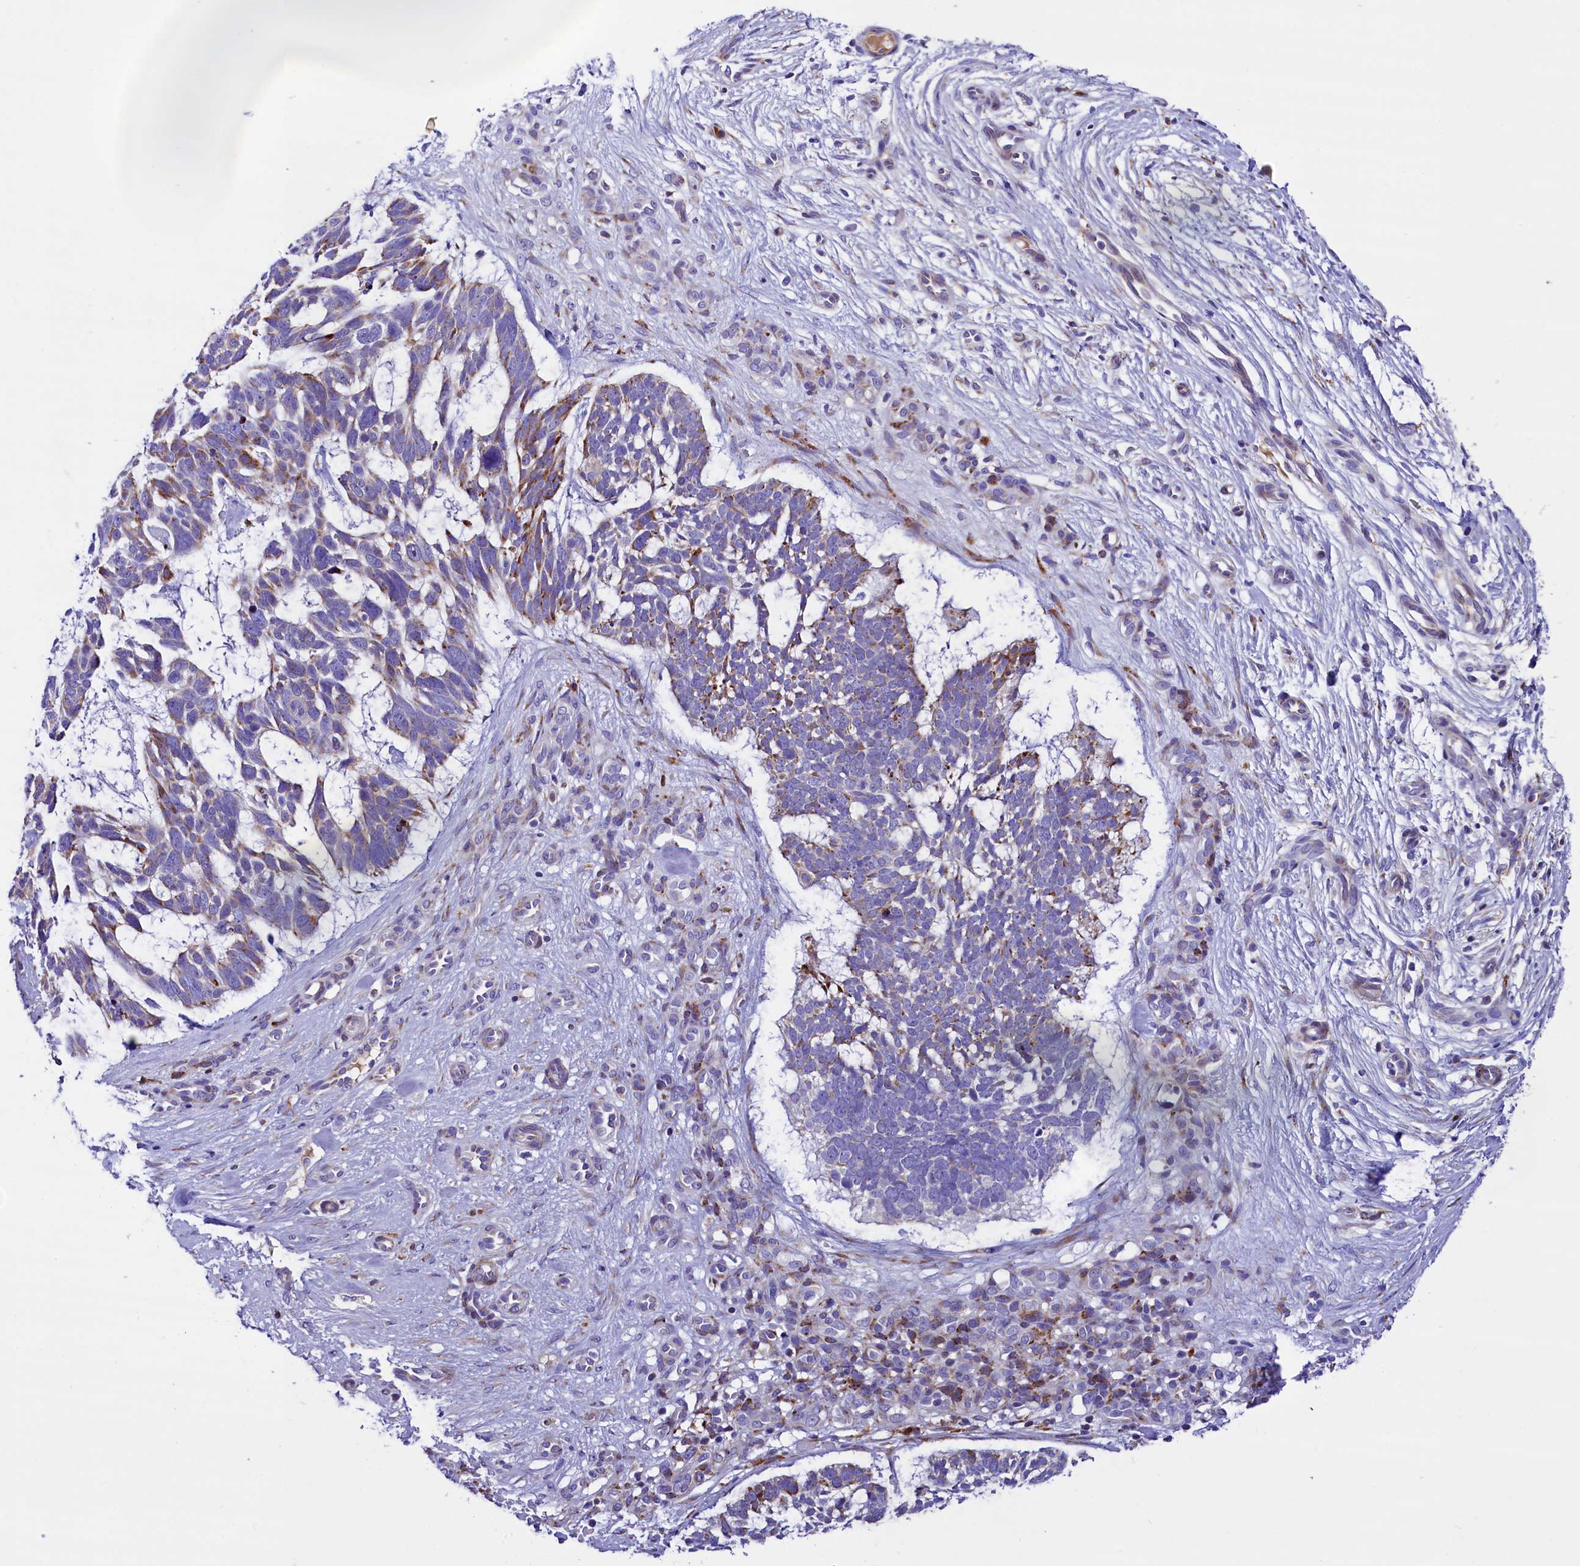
{"staining": {"intensity": "moderate", "quantity": "25%-75%", "location": "cytoplasmic/membranous"}, "tissue": "skin cancer", "cell_type": "Tumor cells", "image_type": "cancer", "snomed": [{"axis": "morphology", "description": "Basal cell carcinoma"}, {"axis": "topography", "description": "Skin"}], "caption": "High-magnification brightfield microscopy of skin cancer stained with DAB (brown) and counterstained with hematoxylin (blue). tumor cells exhibit moderate cytoplasmic/membranous expression is seen in approximately25%-75% of cells. (DAB IHC, brown staining for protein, blue staining for nuclei).", "gene": "CMTR2", "patient": {"sex": "male", "age": 88}}